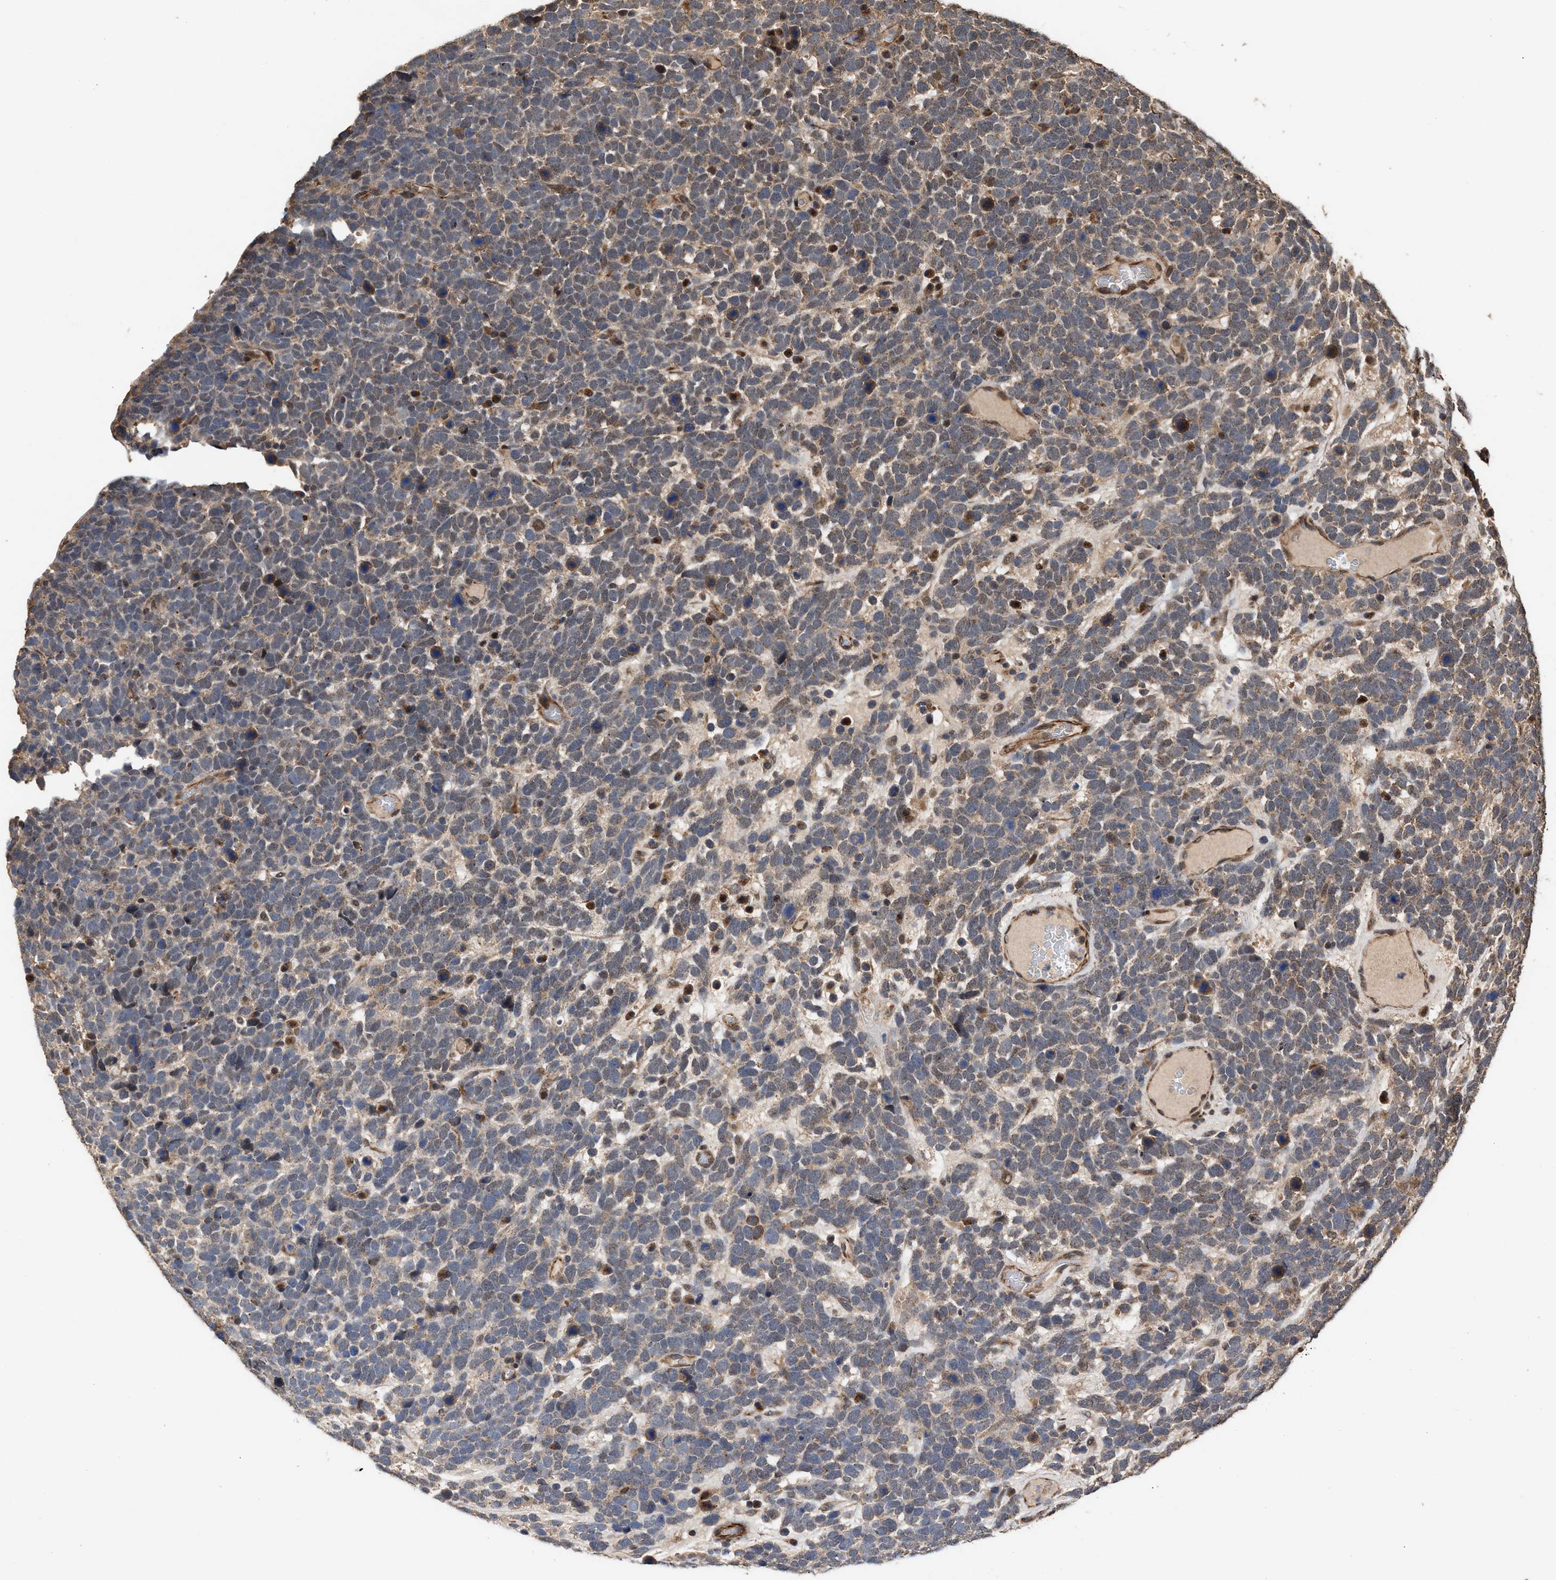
{"staining": {"intensity": "weak", "quantity": "25%-75%", "location": "cytoplasmic/membranous"}, "tissue": "urothelial cancer", "cell_type": "Tumor cells", "image_type": "cancer", "snomed": [{"axis": "morphology", "description": "Urothelial carcinoma, High grade"}, {"axis": "topography", "description": "Urinary bladder"}], "caption": "Urothelial carcinoma (high-grade) stained with a brown dye displays weak cytoplasmic/membranous positive expression in about 25%-75% of tumor cells.", "gene": "ZNHIT6", "patient": {"sex": "female", "age": 82}}